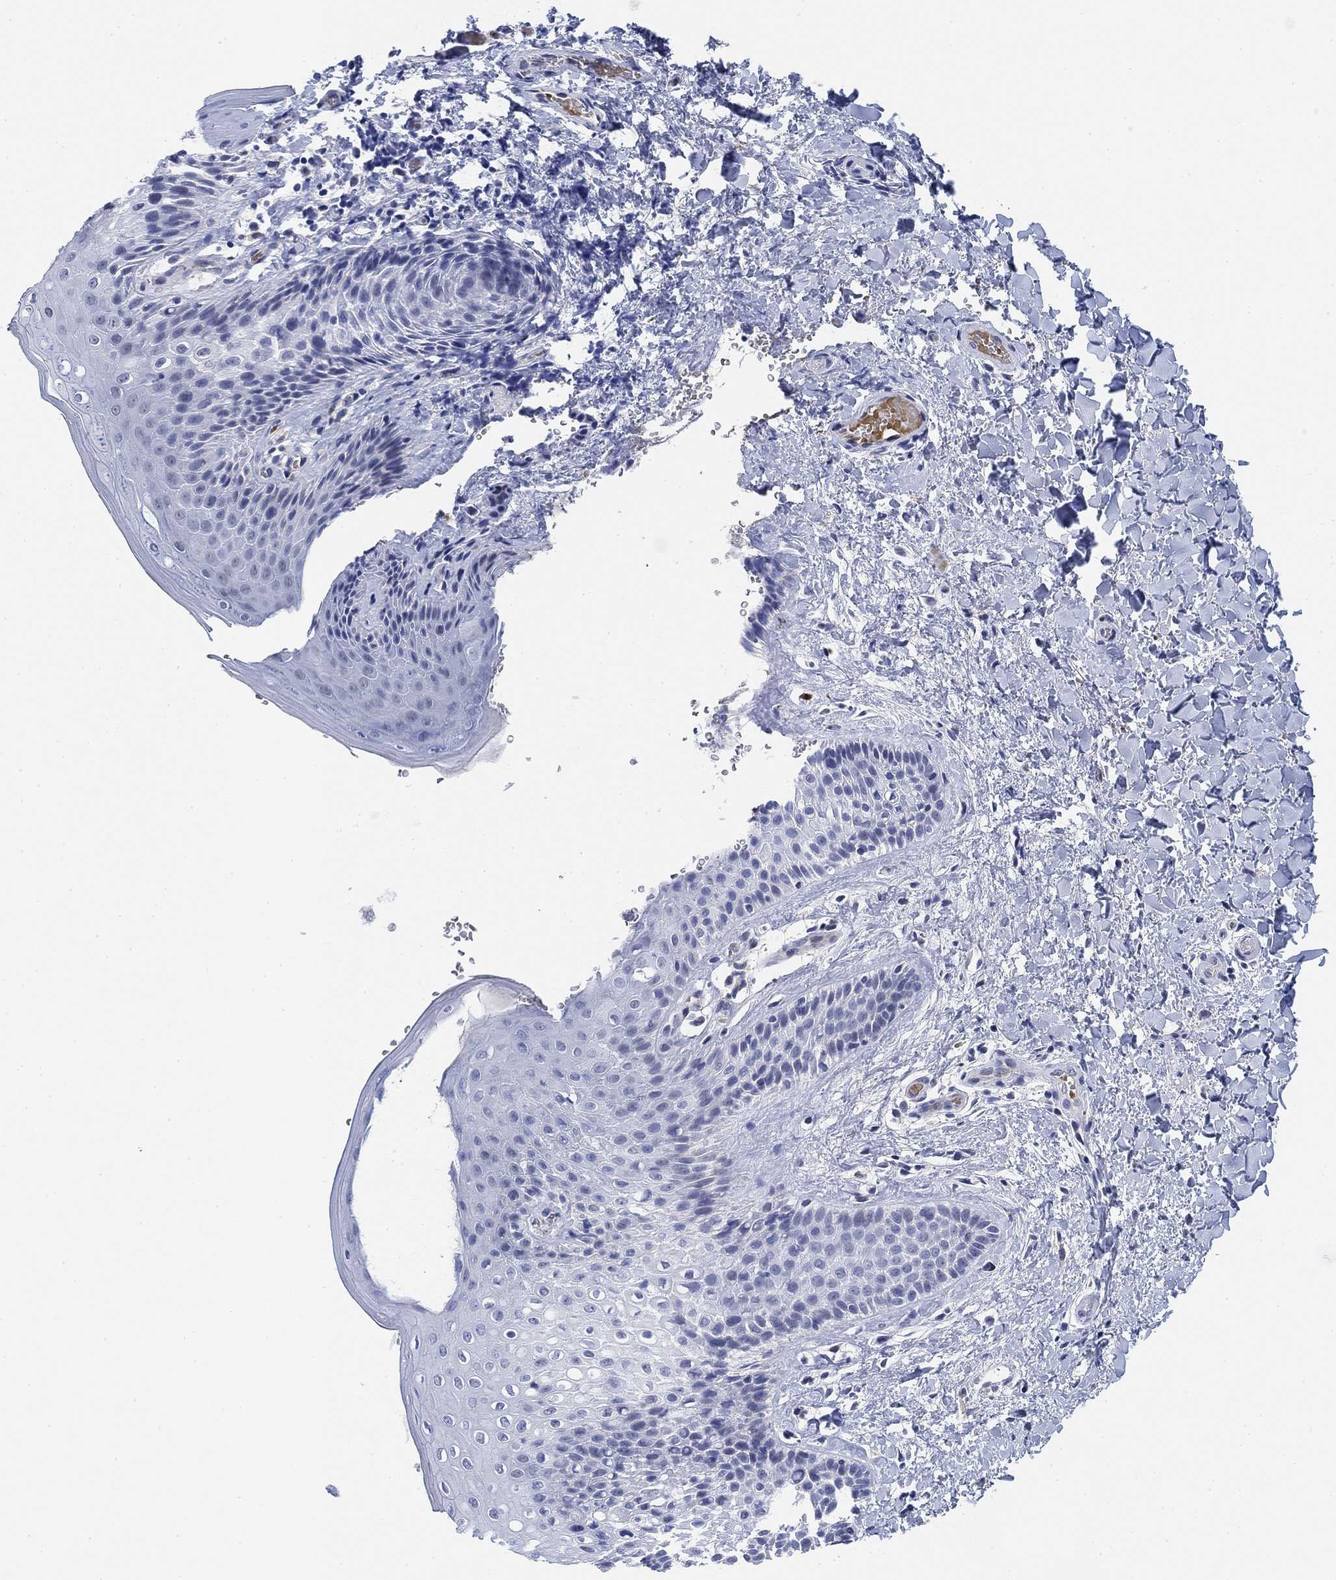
{"staining": {"intensity": "negative", "quantity": "none", "location": "none"}, "tissue": "skin", "cell_type": "Epidermal cells", "image_type": "normal", "snomed": [{"axis": "morphology", "description": "Normal tissue, NOS"}, {"axis": "topography", "description": "Anal"}], "caption": "Skin stained for a protein using immunohistochemistry displays no expression epidermal cells.", "gene": "PAX6", "patient": {"sex": "male", "age": 36}}